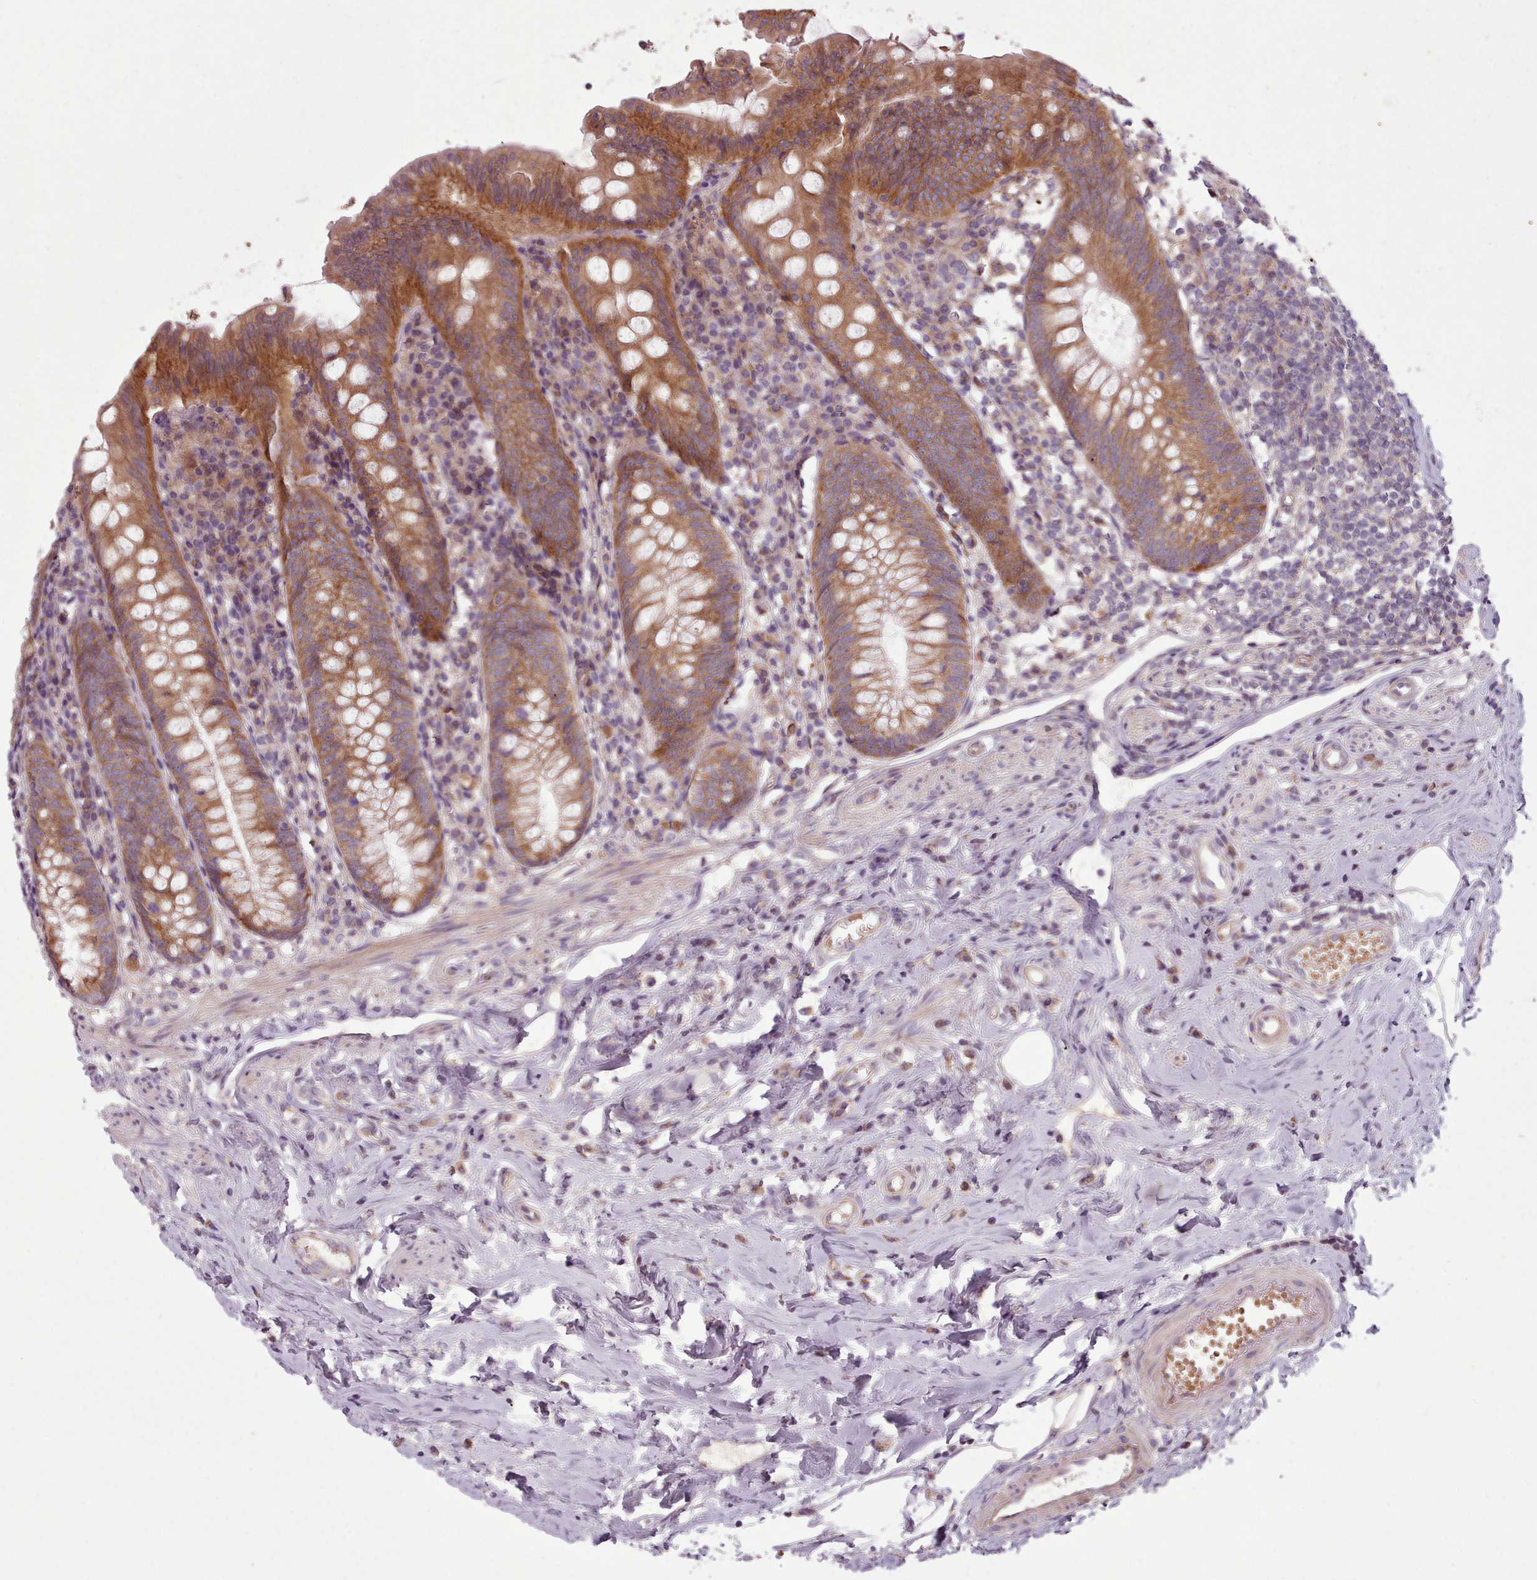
{"staining": {"intensity": "strong", "quantity": ">75%", "location": "cytoplasmic/membranous"}, "tissue": "appendix", "cell_type": "Glandular cells", "image_type": "normal", "snomed": [{"axis": "morphology", "description": "Normal tissue, NOS"}, {"axis": "topography", "description": "Appendix"}], "caption": "Immunohistochemistry histopathology image of benign appendix: appendix stained using immunohistochemistry (IHC) reveals high levels of strong protein expression localized specifically in the cytoplasmic/membranous of glandular cells, appearing as a cytoplasmic/membranous brown color.", "gene": "NT5DC2", "patient": {"sex": "female", "age": 54}}